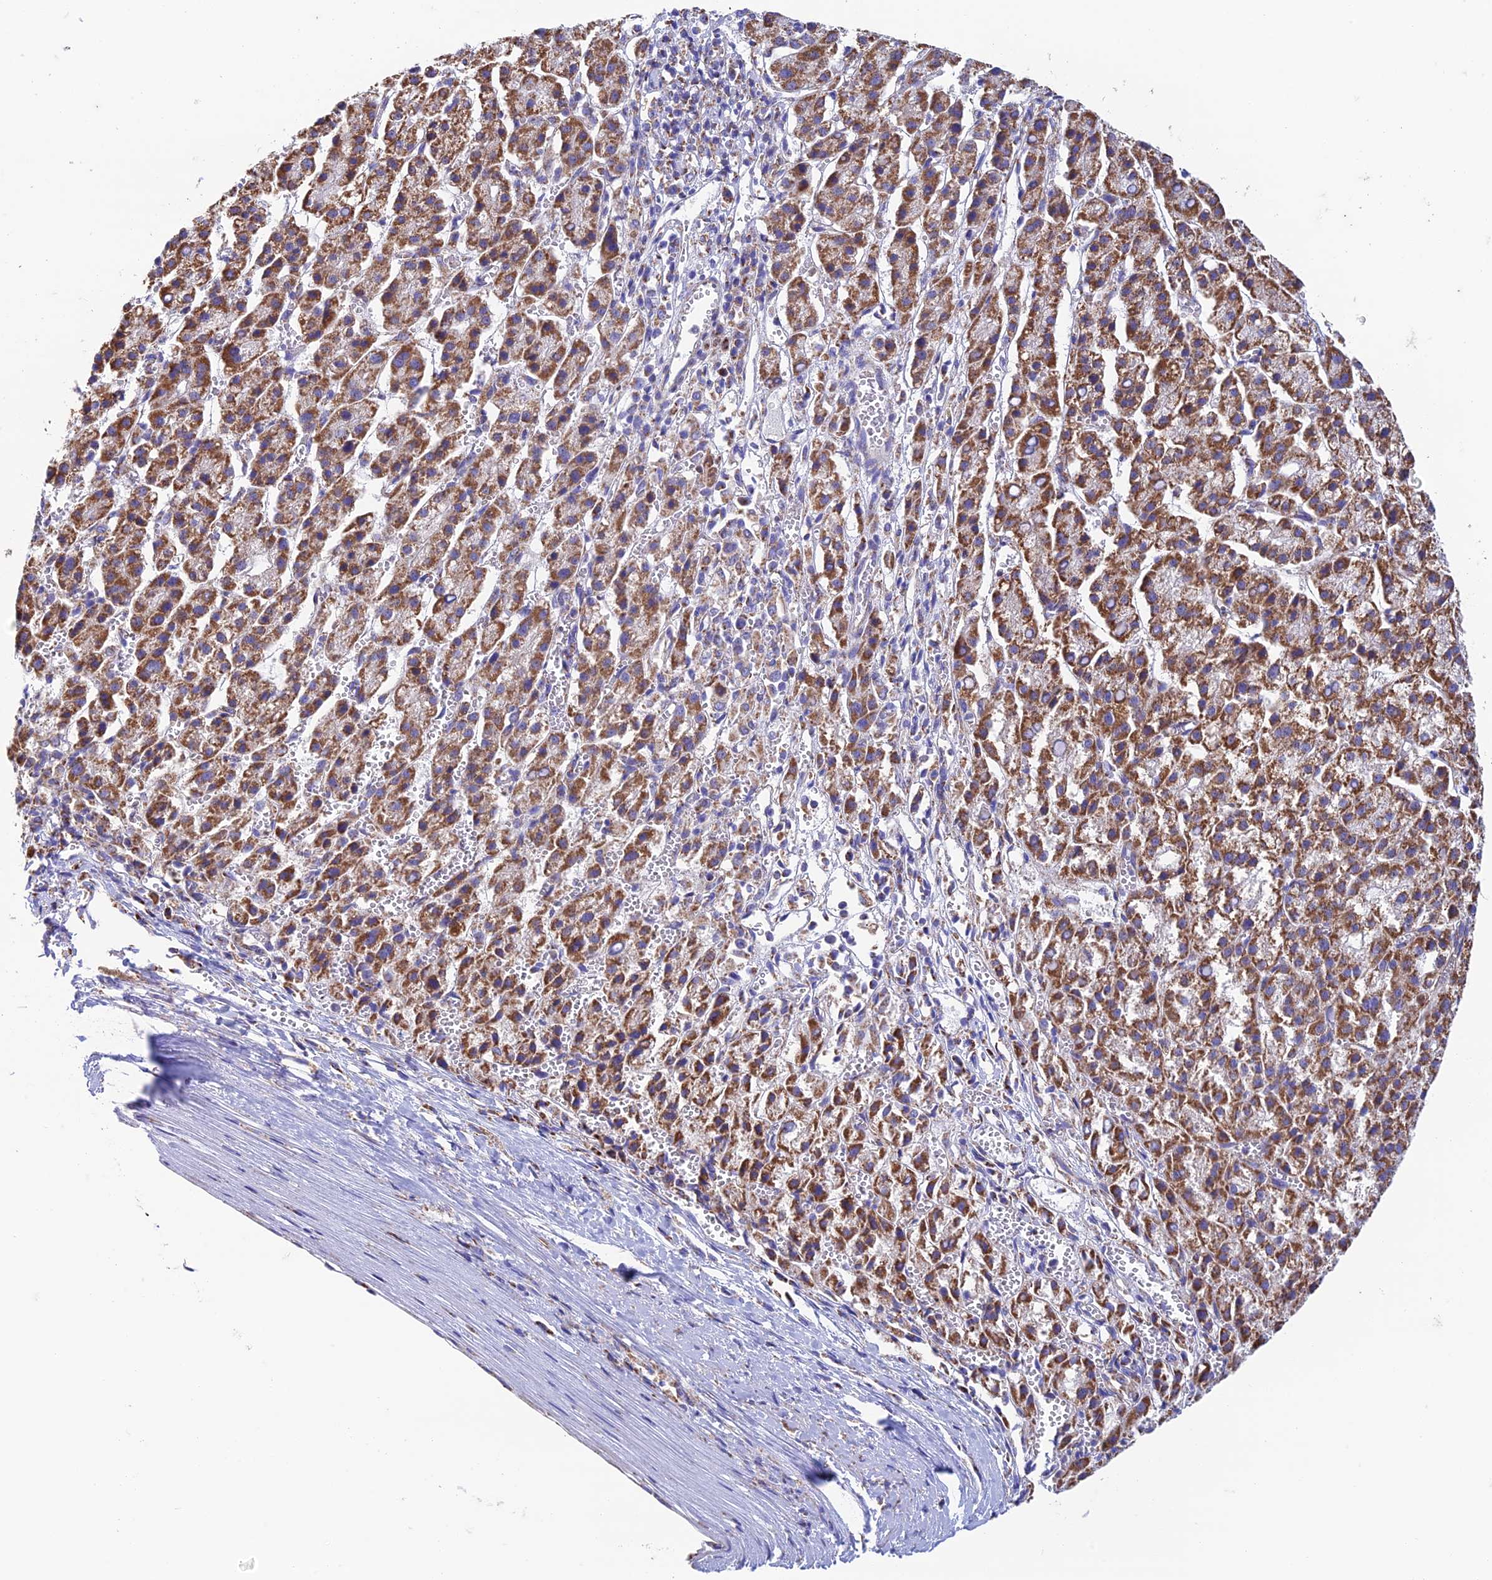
{"staining": {"intensity": "strong", "quantity": ">75%", "location": "cytoplasmic/membranous"}, "tissue": "liver cancer", "cell_type": "Tumor cells", "image_type": "cancer", "snomed": [{"axis": "morphology", "description": "Carcinoma, Hepatocellular, NOS"}, {"axis": "topography", "description": "Liver"}], "caption": "A brown stain highlights strong cytoplasmic/membranous positivity of a protein in liver cancer (hepatocellular carcinoma) tumor cells.", "gene": "ZNF181", "patient": {"sex": "female", "age": 58}}